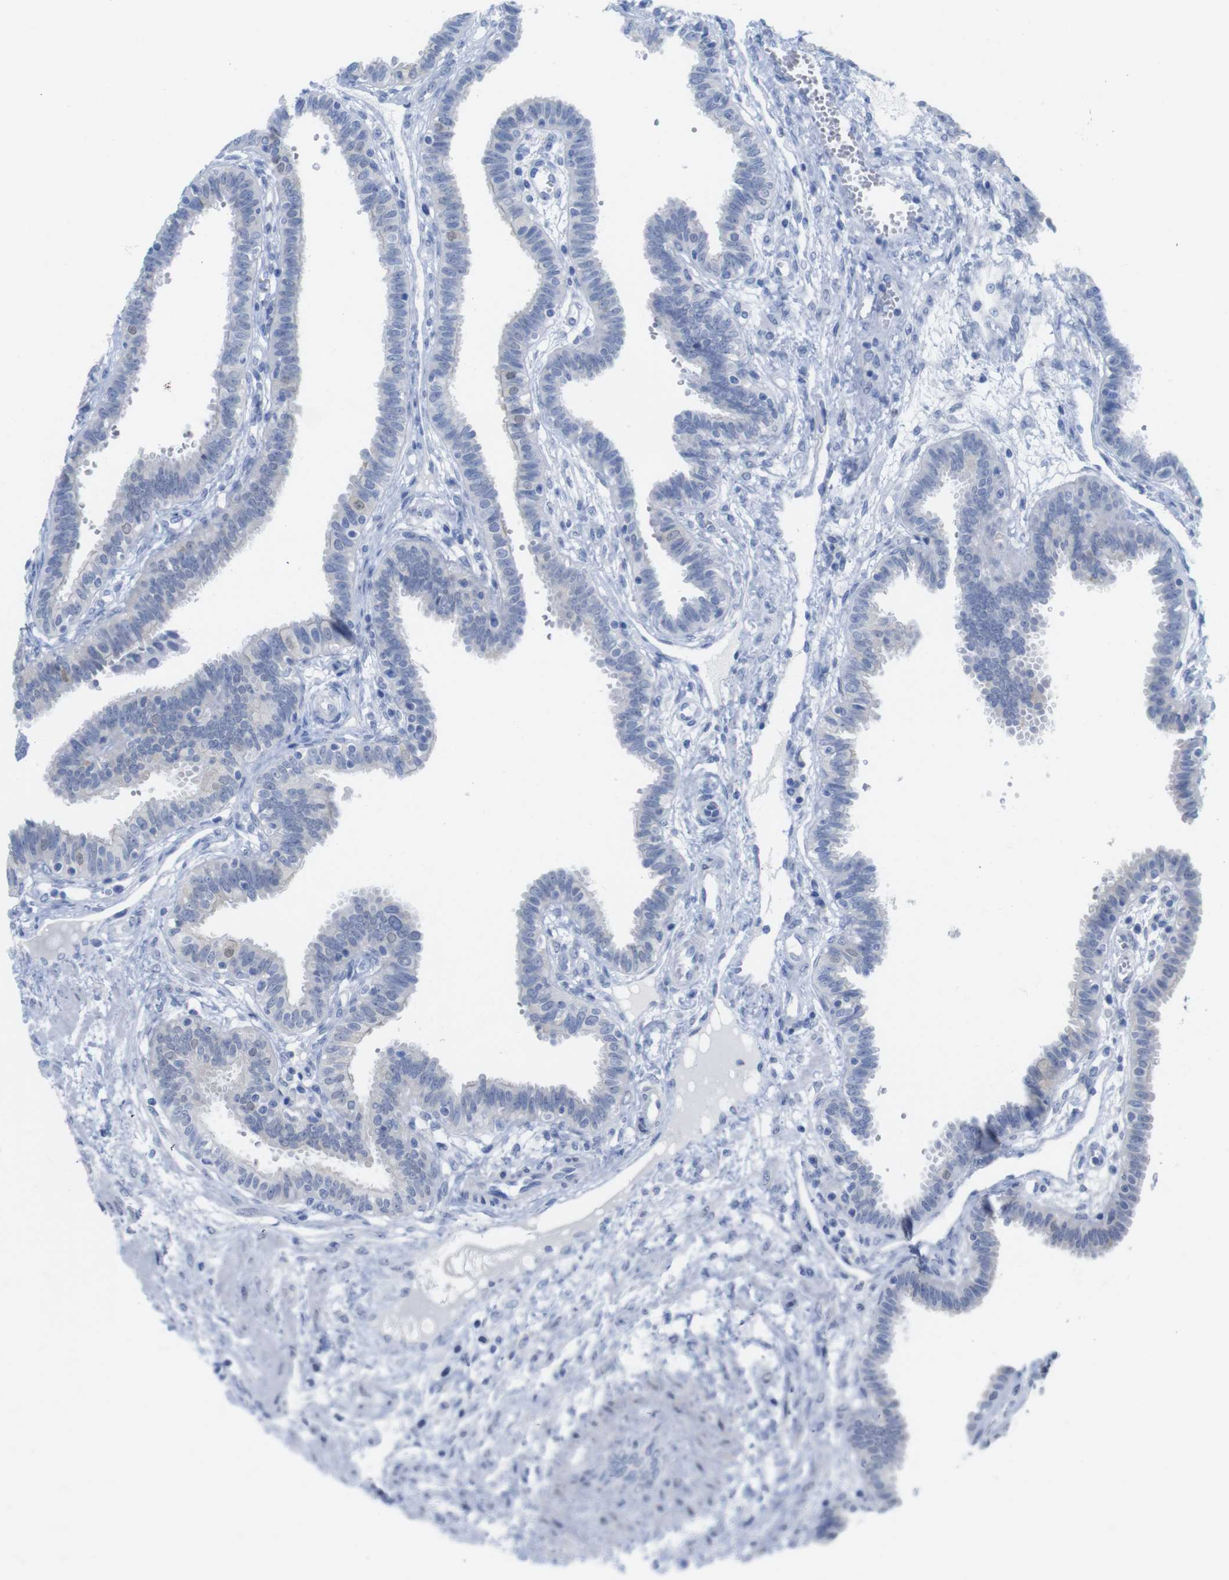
{"staining": {"intensity": "negative", "quantity": "none", "location": "none"}, "tissue": "fallopian tube", "cell_type": "Glandular cells", "image_type": "normal", "snomed": [{"axis": "morphology", "description": "Normal tissue, NOS"}, {"axis": "topography", "description": "Fallopian tube"}], "caption": "This is an immunohistochemistry (IHC) histopathology image of benign human fallopian tube. There is no staining in glandular cells.", "gene": "PNMA1", "patient": {"sex": "female", "age": 32}}